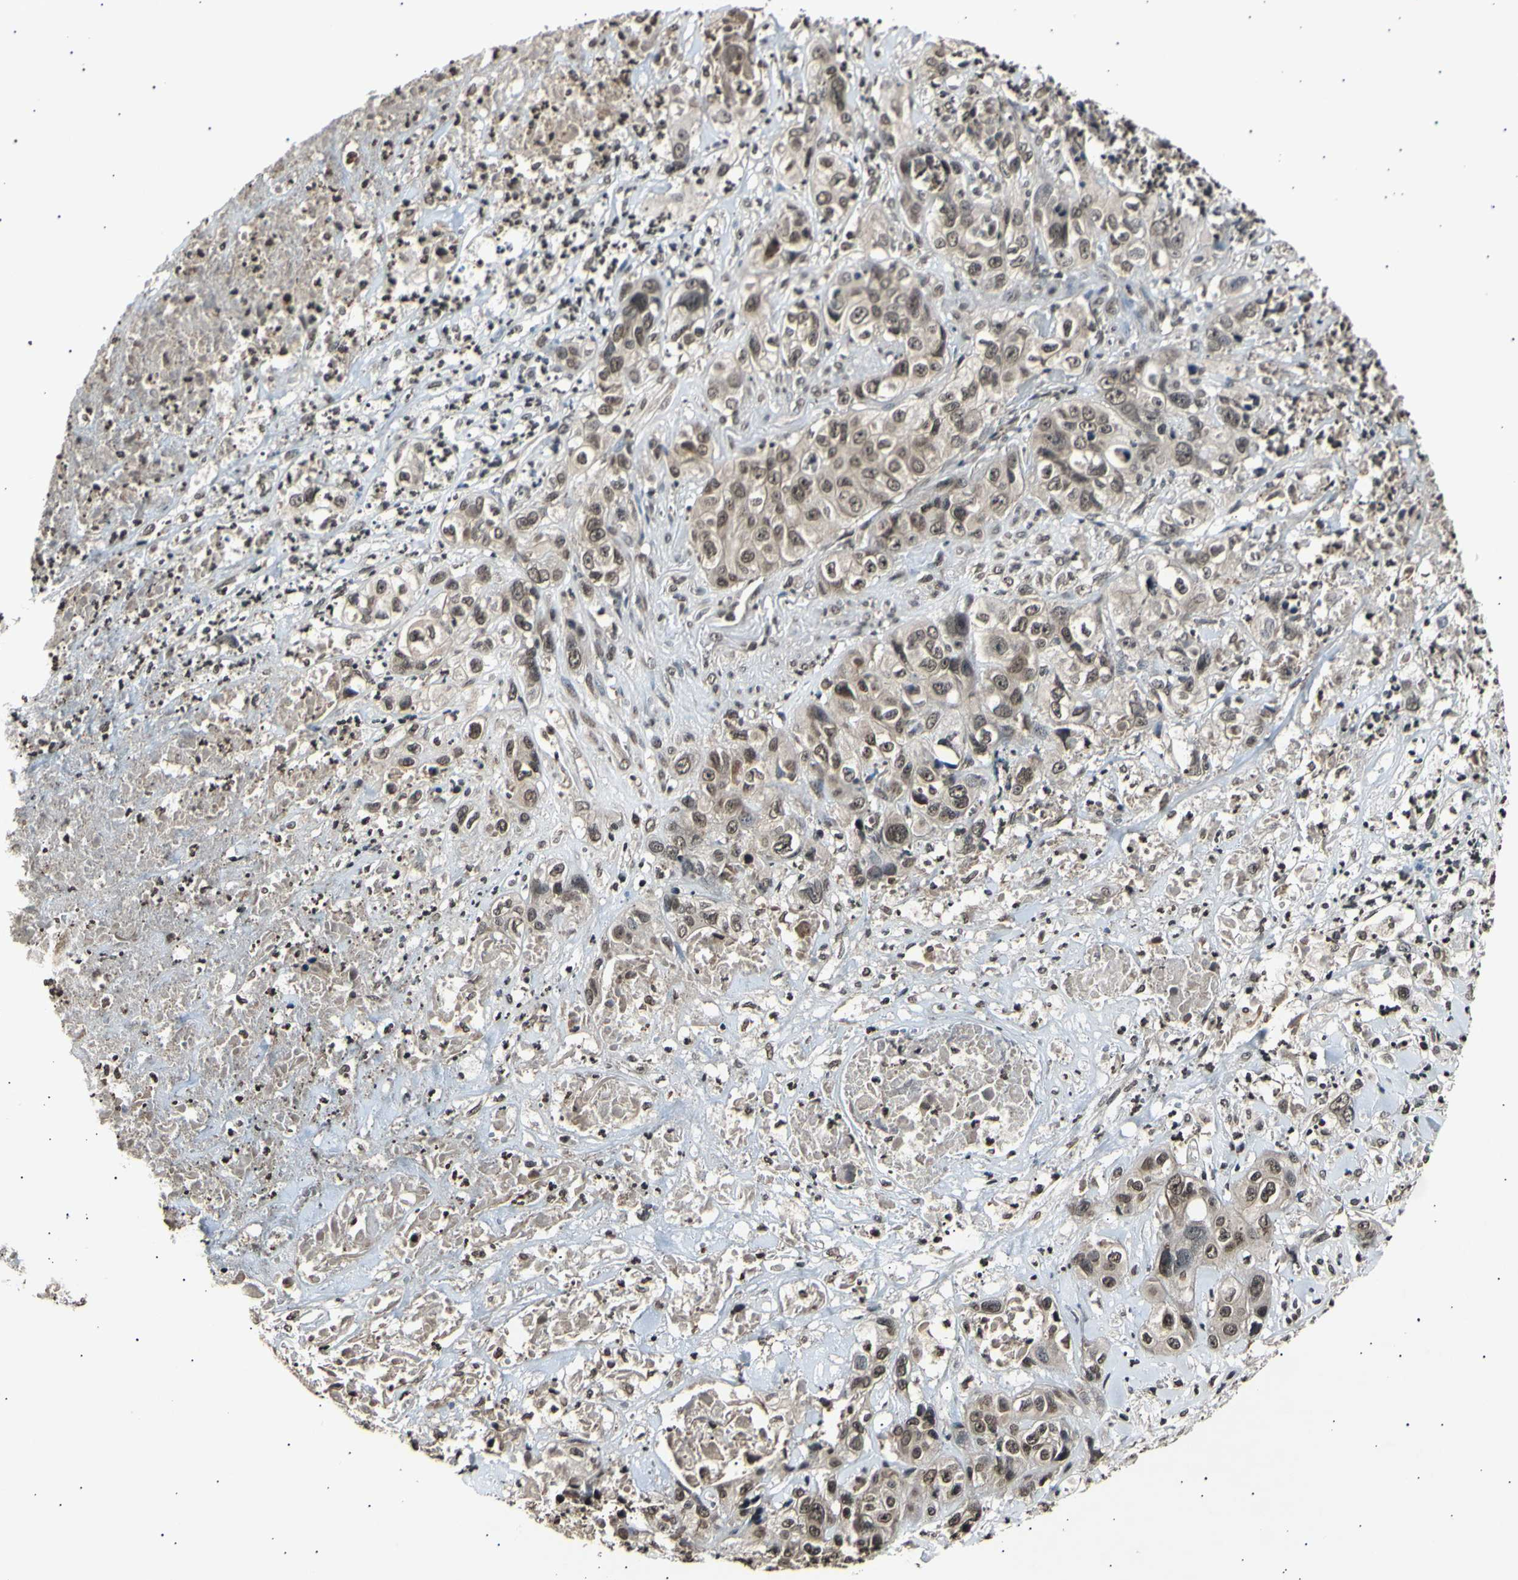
{"staining": {"intensity": "moderate", "quantity": ">75%", "location": "cytoplasmic/membranous,nuclear"}, "tissue": "liver cancer", "cell_type": "Tumor cells", "image_type": "cancer", "snomed": [{"axis": "morphology", "description": "Cholangiocarcinoma"}, {"axis": "topography", "description": "Liver"}], "caption": "Liver cancer (cholangiocarcinoma) stained with immunohistochemistry (IHC) demonstrates moderate cytoplasmic/membranous and nuclear staining in about >75% of tumor cells.", "gene": "ANAPC7", "patient": {"sex": "female", "age": 61}}